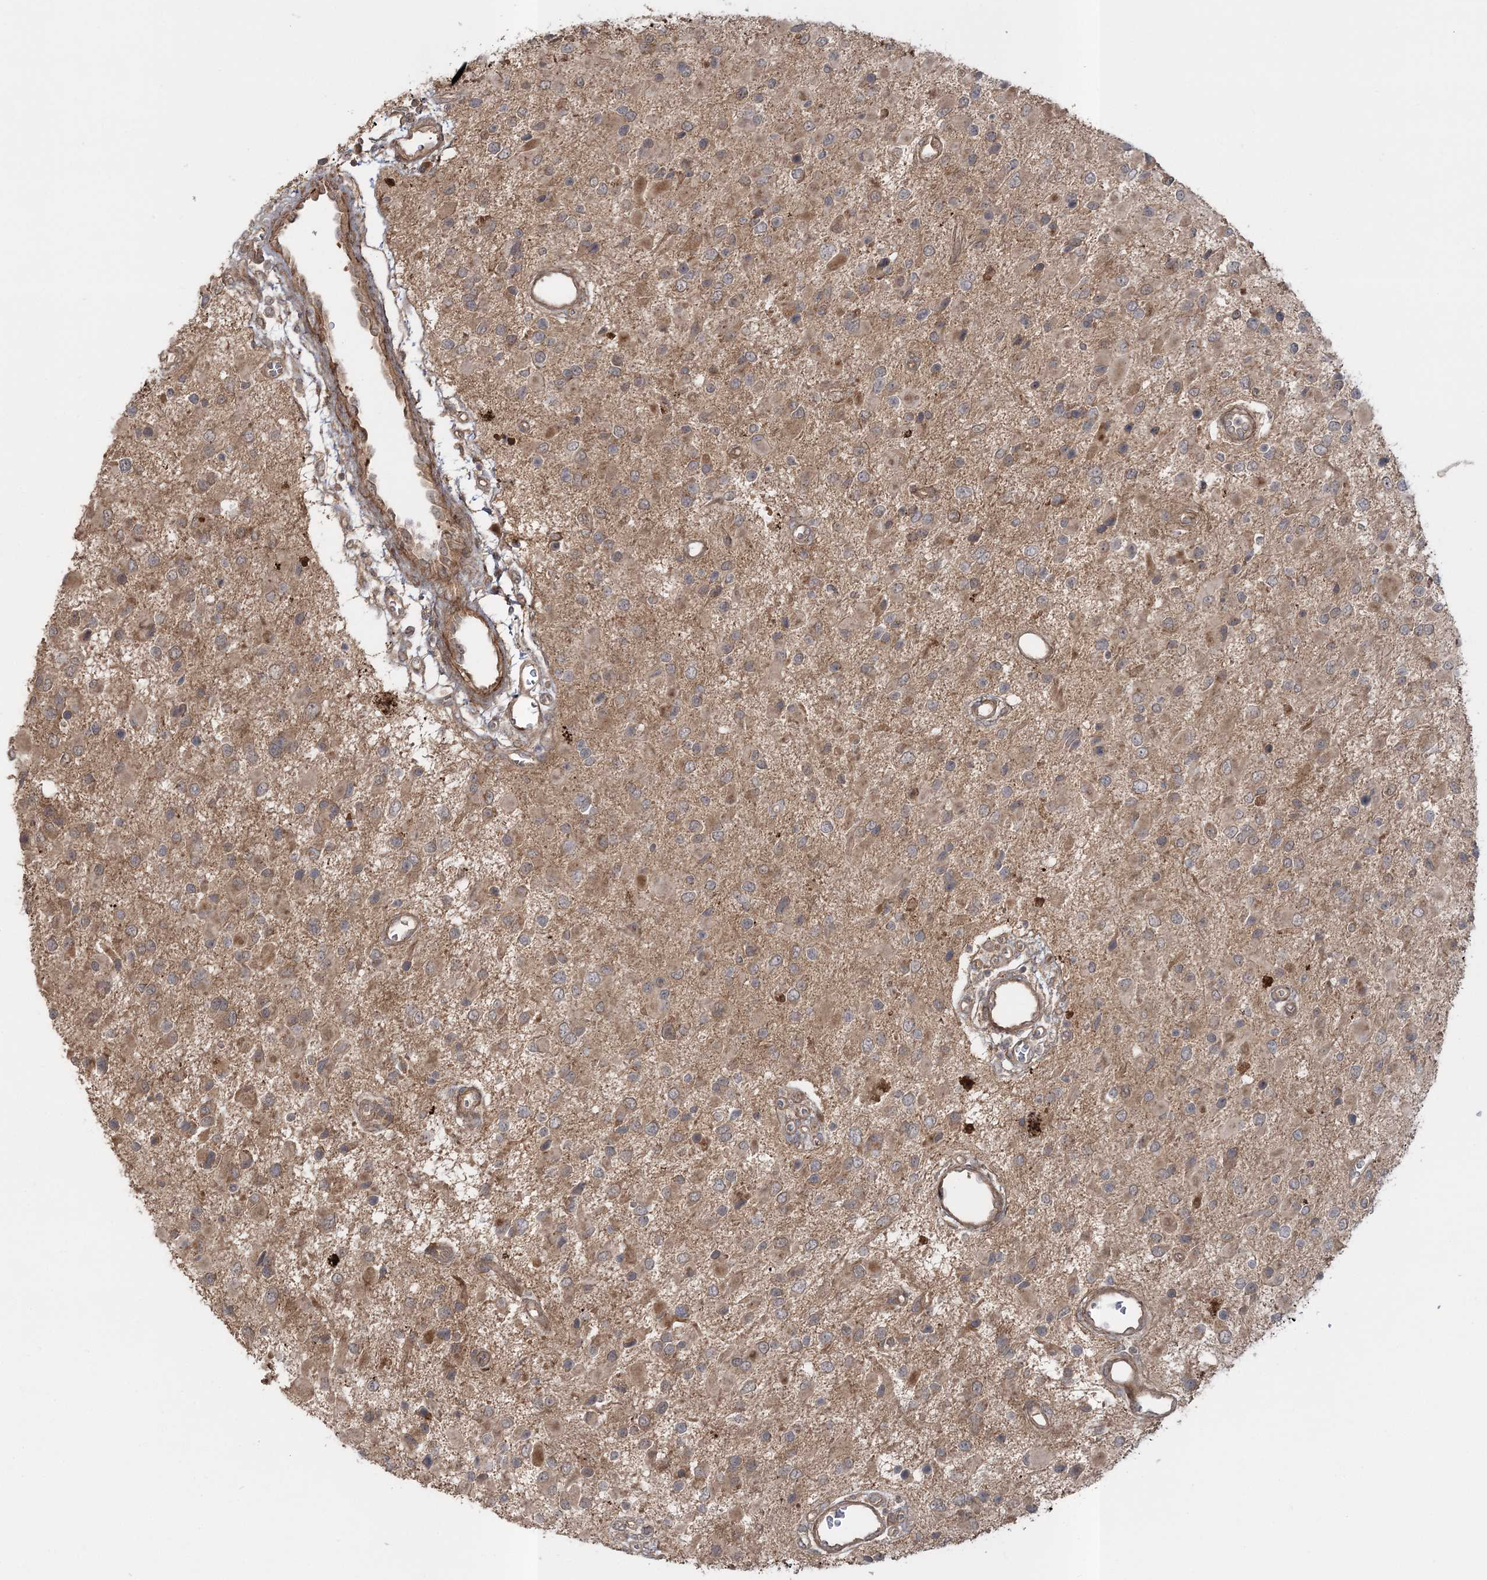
{"staining": {"intensity": "weak", "quantity": ">75%", "location": "cytoplasmic/membranous"}, "tissue": "glioma", "cell_type": "Tumor cells", "image_type": "cancer", "snomed": [{"axis": "morphology", "description": "Glioma, malignant, High grade"}, {"axis": "topography", "description": "Brain"}], "caption": "Glioma was stained to show a protein in brown. There is low levels of weak cytoplasmic/membranous staining in approximately >75% of tumor cells. Nuclei are stained in blue.", "gene": "MOCS2", "patient": {"sex": "male", "age": 53}}